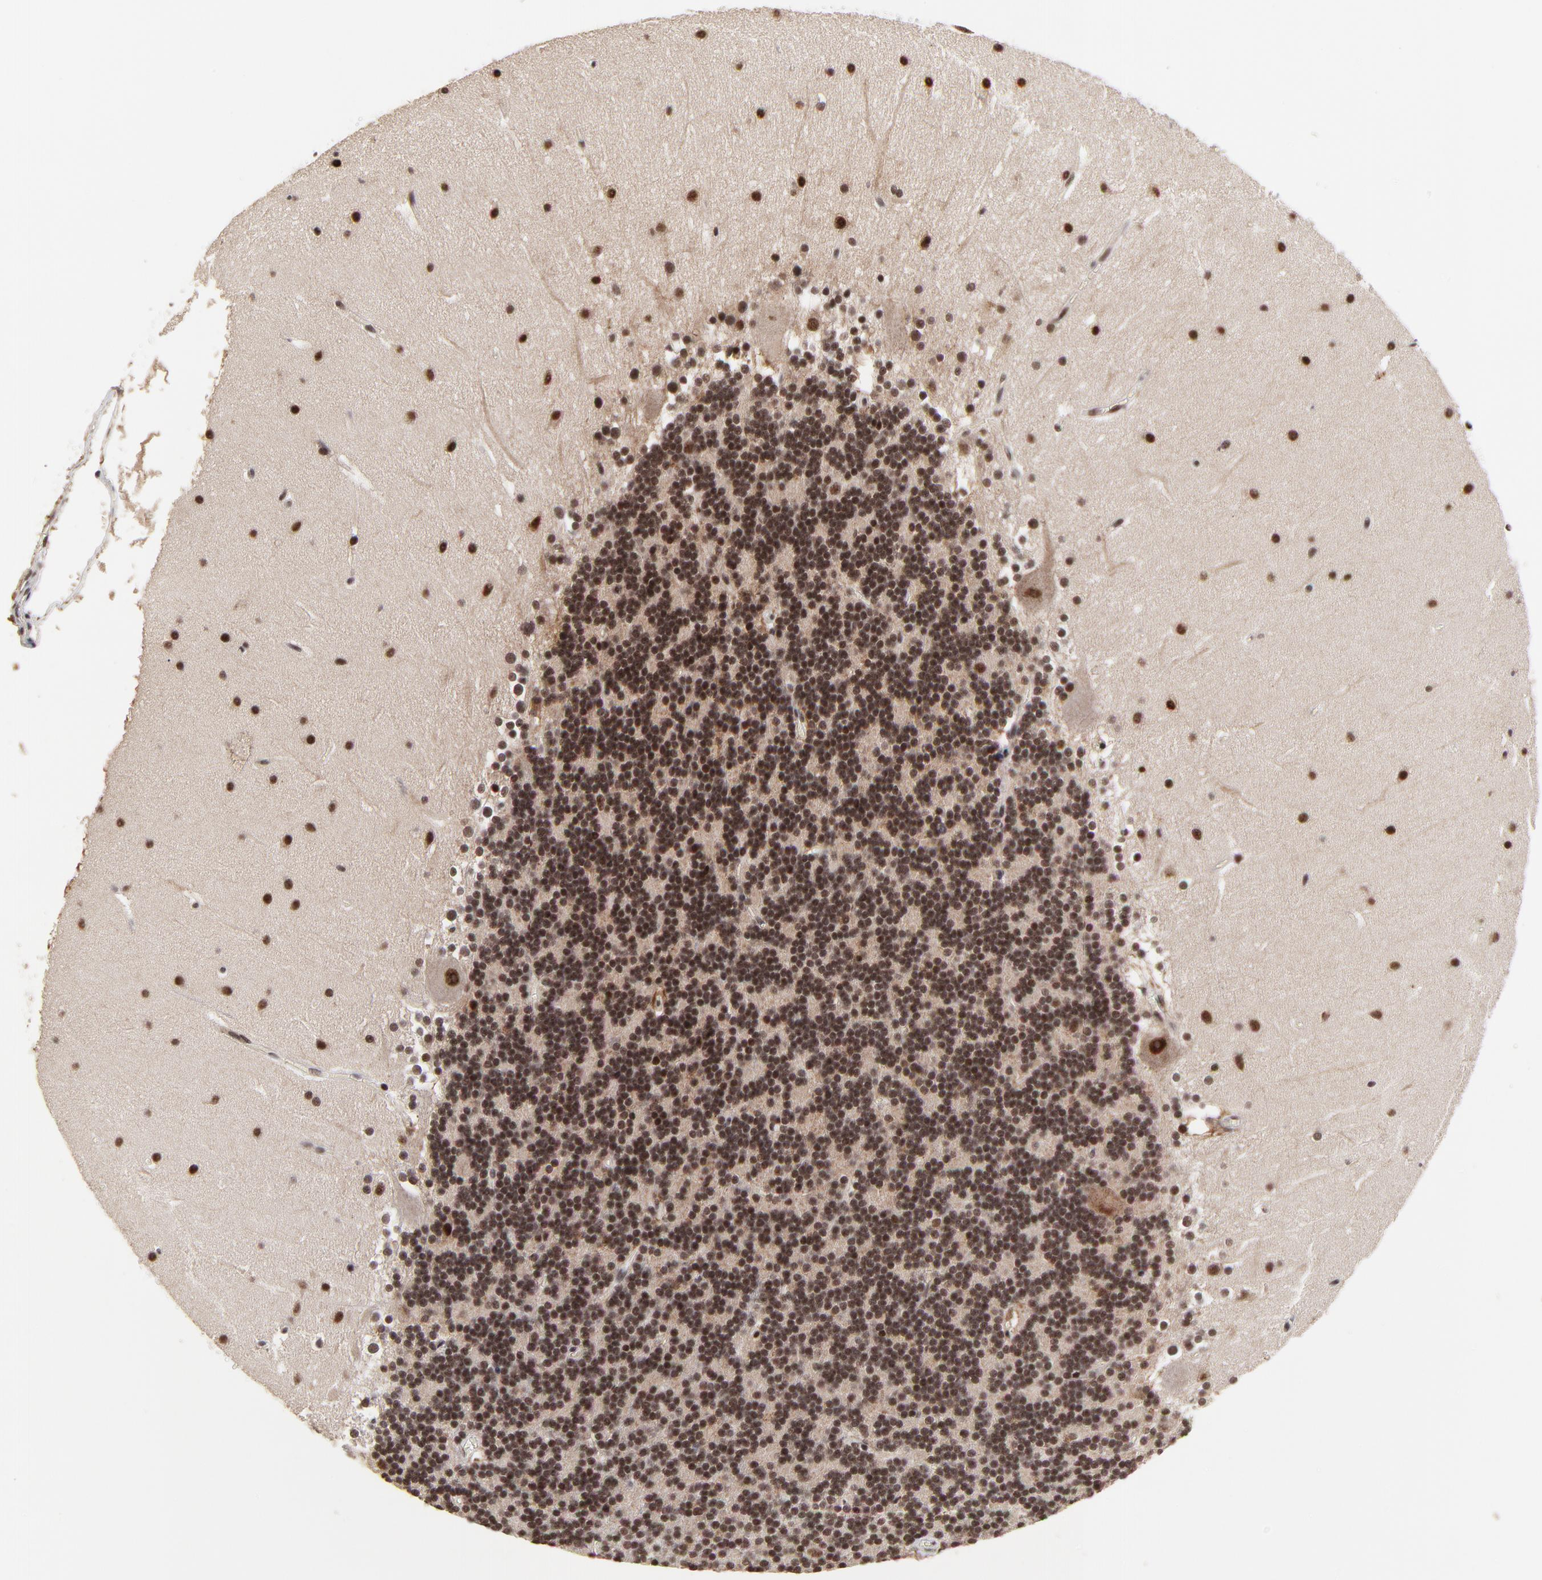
{"staining": {"intensity": "strong", "quantity": ">75%", "location": "nuclear"}, "tissue": "cerebellum", "cell_type": "Cells in granular layer", "image_type": "normal", "snomed": [{"axis": "morphology", "description": "Normal tissue, NOS"}, {"axis": "topography", "description": "Cerebellum"}], "caption": "Immunohistochemical staining of unremarkable human cerebellum exhibits strong nuclear protein positivity in about >75% of cells in granular layer.", "gene": "RBM22", "patient": {"sex": "female", "age": 19}}